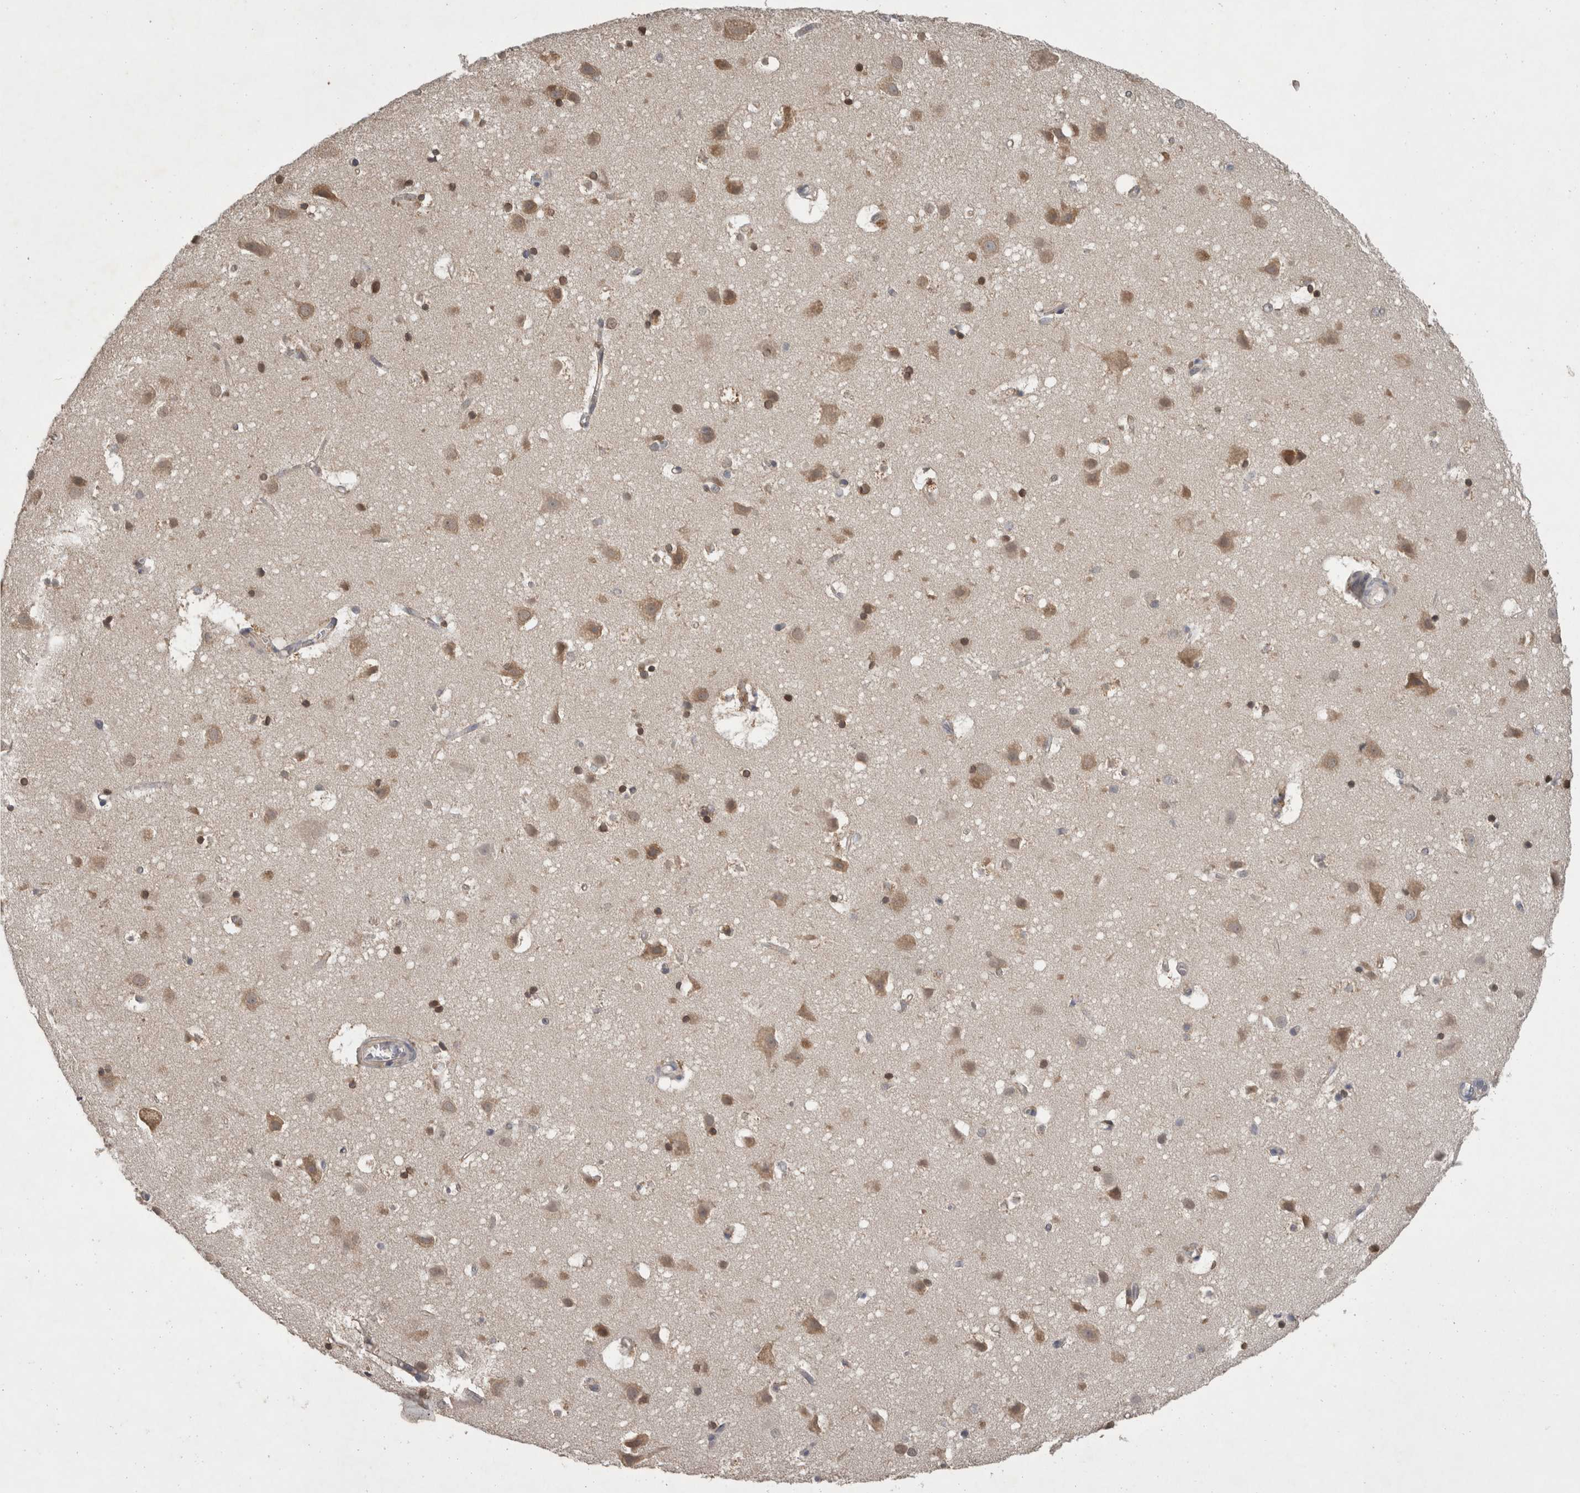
{"staining": {"intensity": "weak", "quantity": "<25%", "location": "cytoplasmic/membranous"}, "tissue": "cerebral cortex", "cell_type": "Endothelial cells", "image_type": "normal", "snomed": [{"axis": "morphology", "description": "Normal tissue, NOS"}, {"axis": "topography", "description": "Cerebral cortex"}], "caption": "A micrograph of cerebral cortex stained for a protein exhibits no brown staining in endothelial cells. (Stains: DAB immunohistochemistry with hematoxylin counter stain, Microscopy: brightfield microscopy at high magnification).", "gene": "FHOD3", "patient": {"sex": "male", "age": 54}}